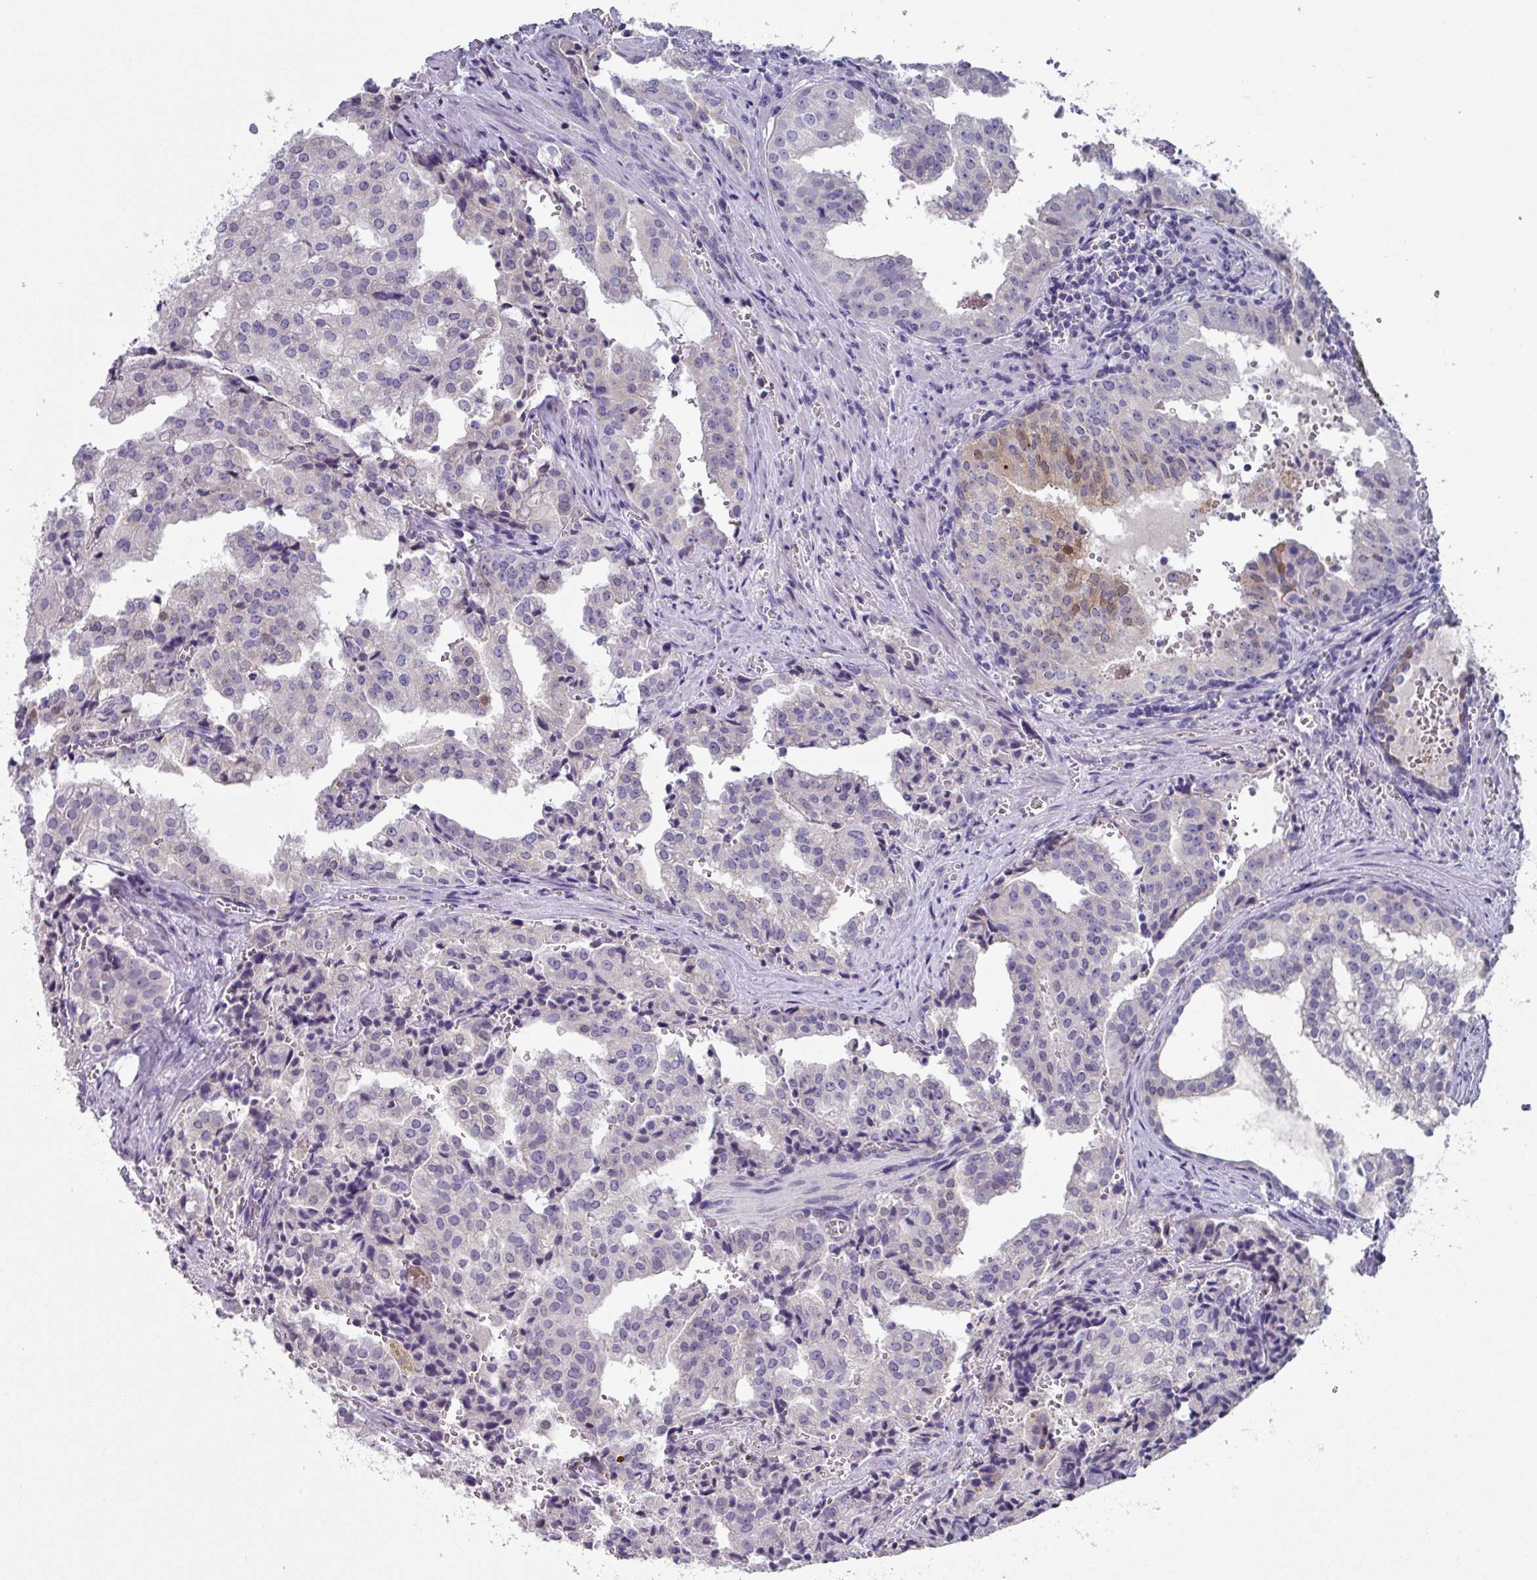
{"staining": {"intensity": "negative", "quantity": "none", "location": "none"}, "tissue": "prostate cancer", "cell_type": "Tumor cells", "image_type": "cancer", "snomed": [{"axis": "morphology", "description": "Adenocarcinoma, High grade"}, {"axis": "topography", "description": "Prostate"}], "caption": "This is a image of immunohistochemistry staining of prostate high-grade adenocarcinoma, which shows no positivity in tumor cells.", "gene": "DEFB115", "patient": {"sex": "male", "age": 68}}